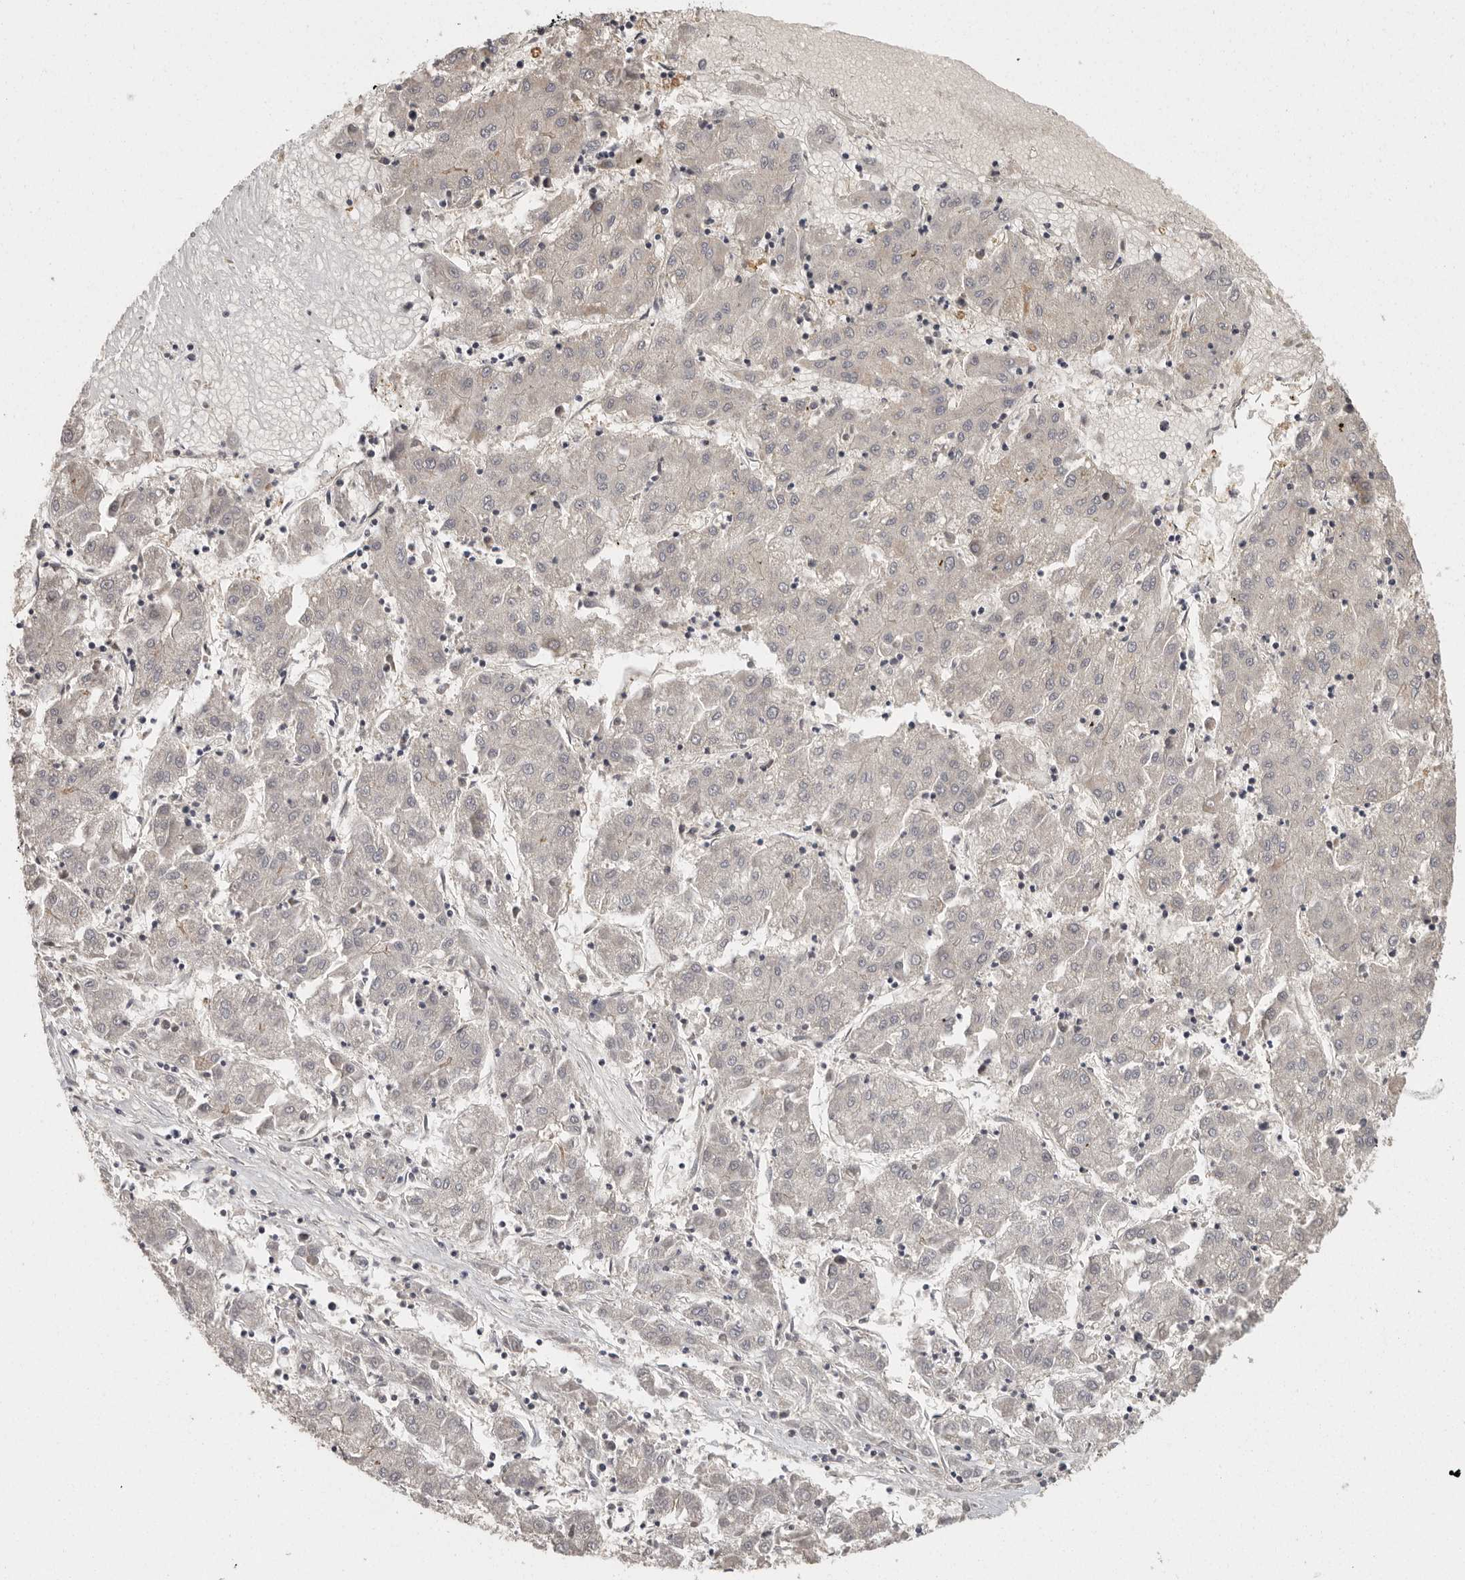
{"staining": {"intensity": "negative", "quantity": "none", "location": "none"}, "tissue": "liver cancer", "cell_type": "Tumor cells", "image_type": "cancer", "snomed": [{"axis": "morphology", "description": "Carcinoma, Hepatocellular, NOS"}, {"axis": "topography", "description": "Liver"}], "caption": "IHC of human hepatocellular carcinoma (liver) displays no expression in tumor cells.", "gene": "BAIAP2", "patient": {"sex": "male", "age": 72}}